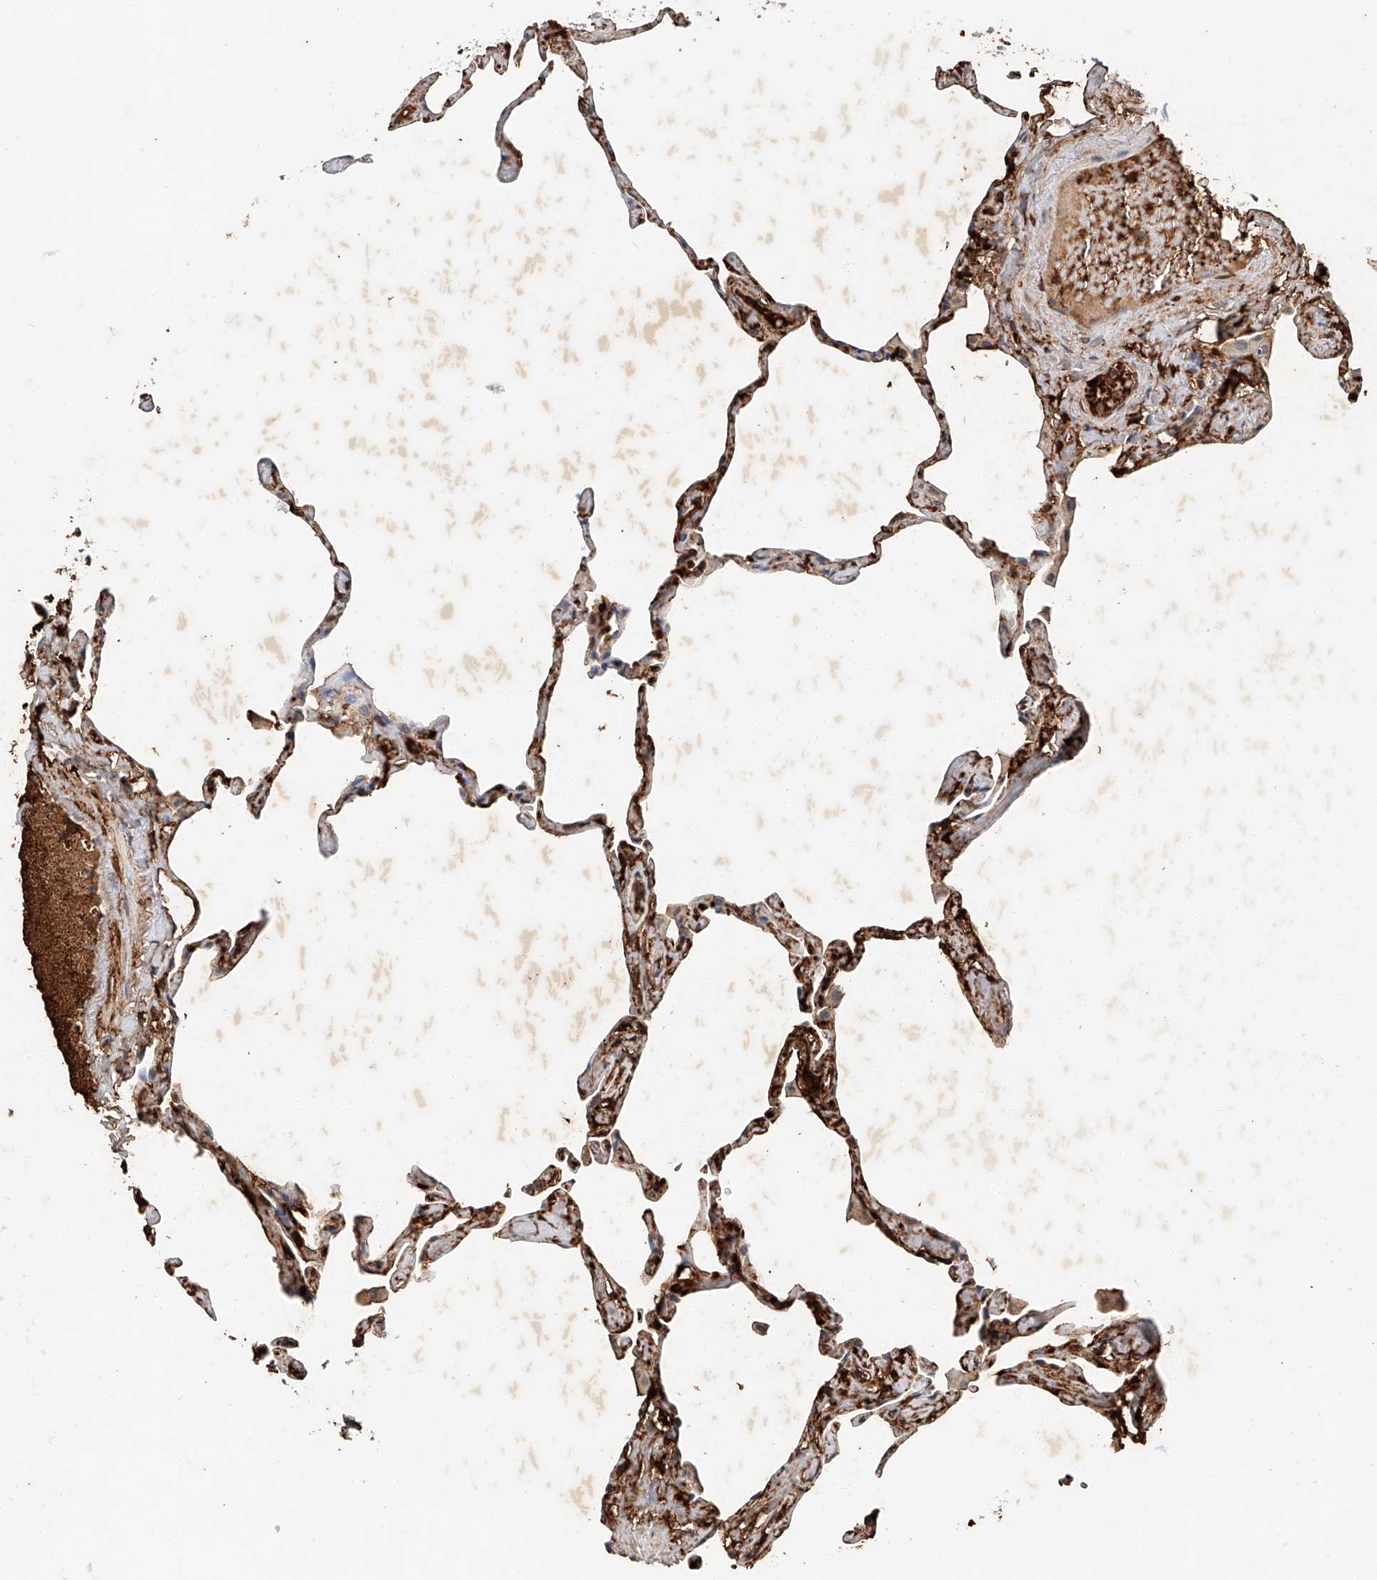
{"staining": {"intensity": "moderate", "quantity": "25%-75%", "location": "cytoplasmic/membranous"}, "tissue": "lung", "cell_type": "Alveolar cells", "image_type": "normal", "snomed": [{"axis": "morphology", "description": "Normal tissue, NOS"}, {"axis": "topography", "description": "Lung"}], "caption": "This image exhibits immunohistochemistry staining of unremarkable human lung, with medium moderate cytoplasmic/membranous staining in about 25%-75% of alveolar cells.", "gene": "CTDP1", "patient": {"sex": "male", "age": 65}}